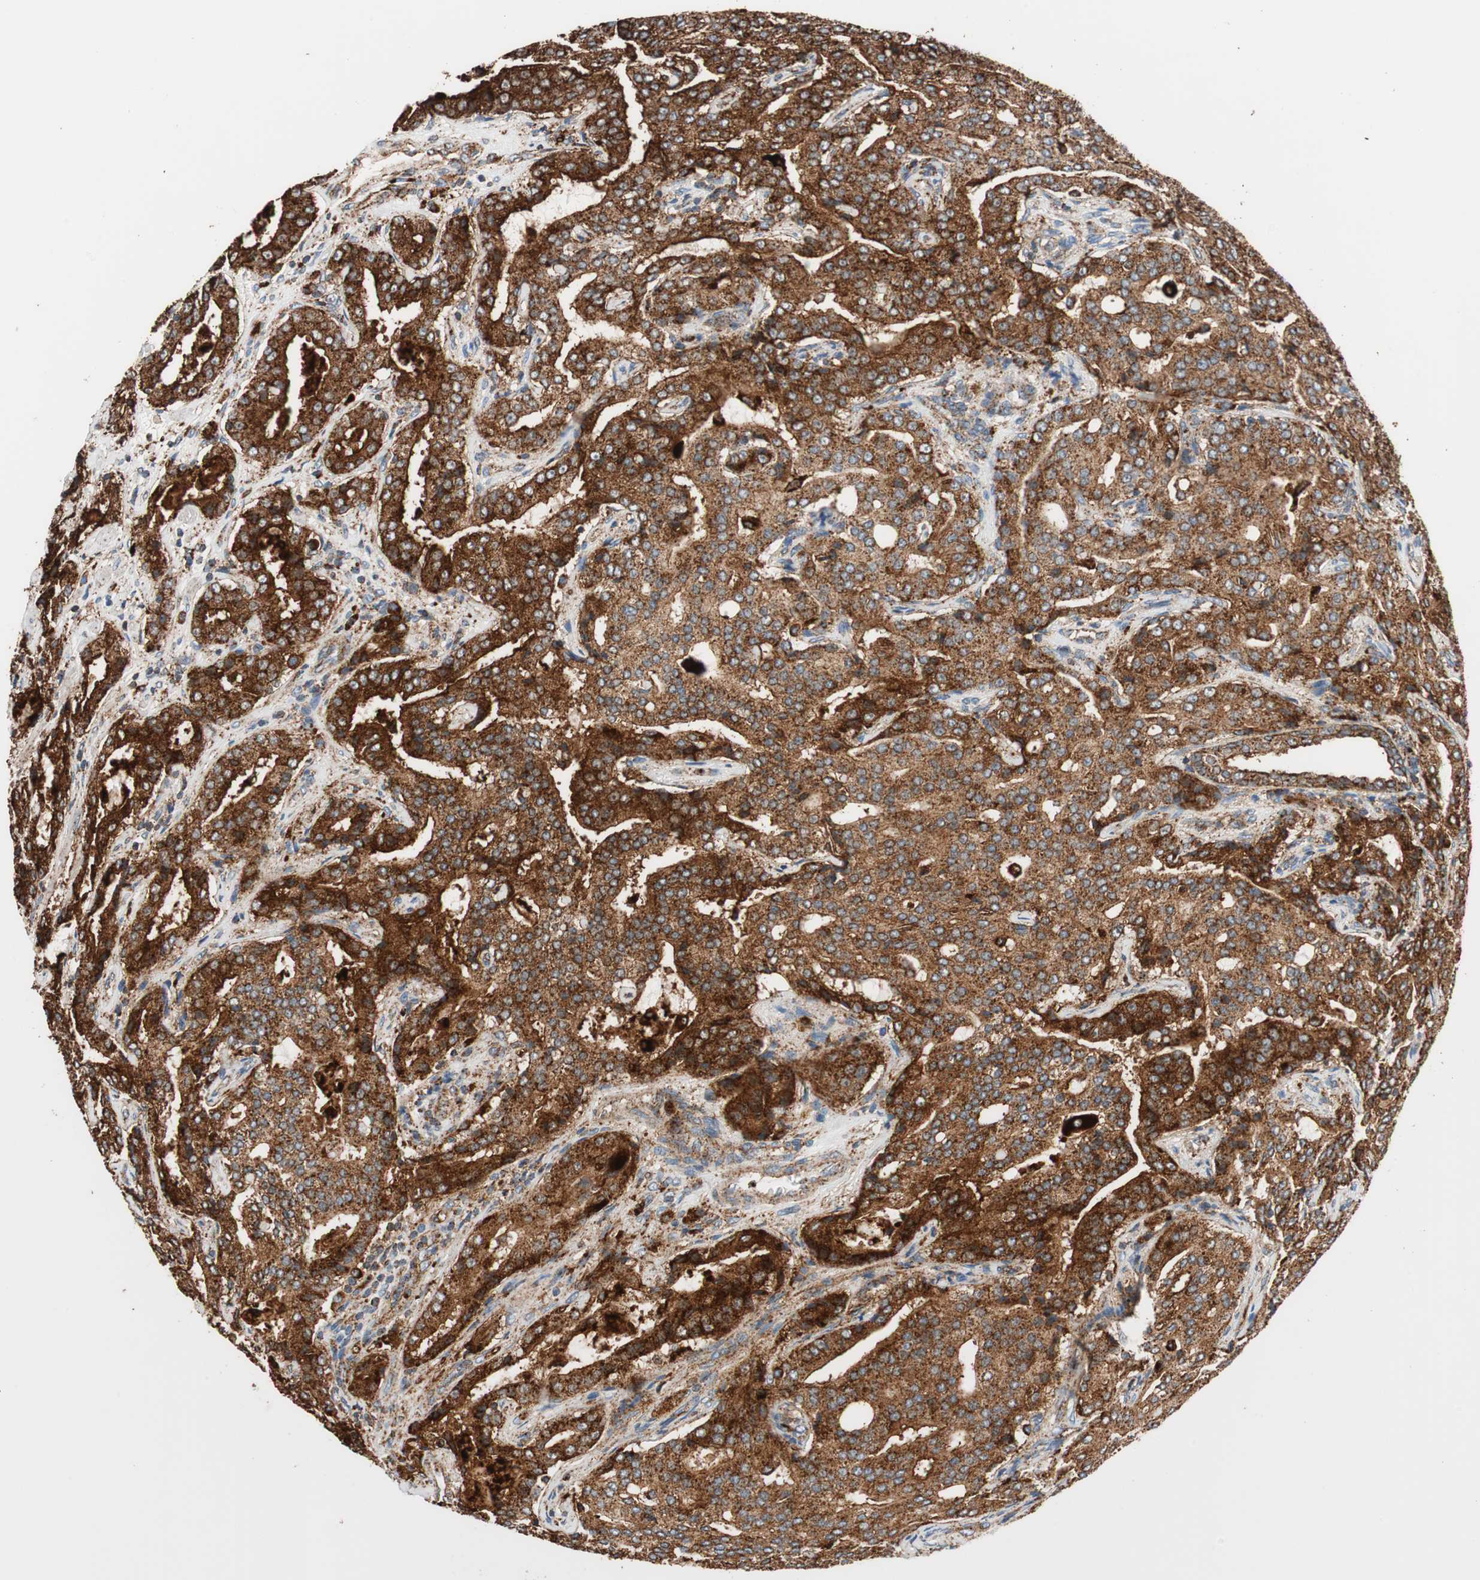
{"staining": {"intensity": "strong", "quantity": ">75%", "location": "cytoplasmic/membranous"}, "tissue": "prostate cancer", "cell_type": "Tumor cells", "image_type": "cancer", "snomed": [{"axis": "morphology", "description": "Adenocarcinoma, High grade"}, {"axis": "topography", "description": "Prostate"}], "caption": "Immunohistochemical staining of adenocarcinoma (high-grade) (prostate) shows strong cytoplasmic/membranous protein staining in about >75% of tumor cells. Nuclei are stained in blue.", "gene": "LAMP1", "patient": {"sex": "male", "age": 72}}